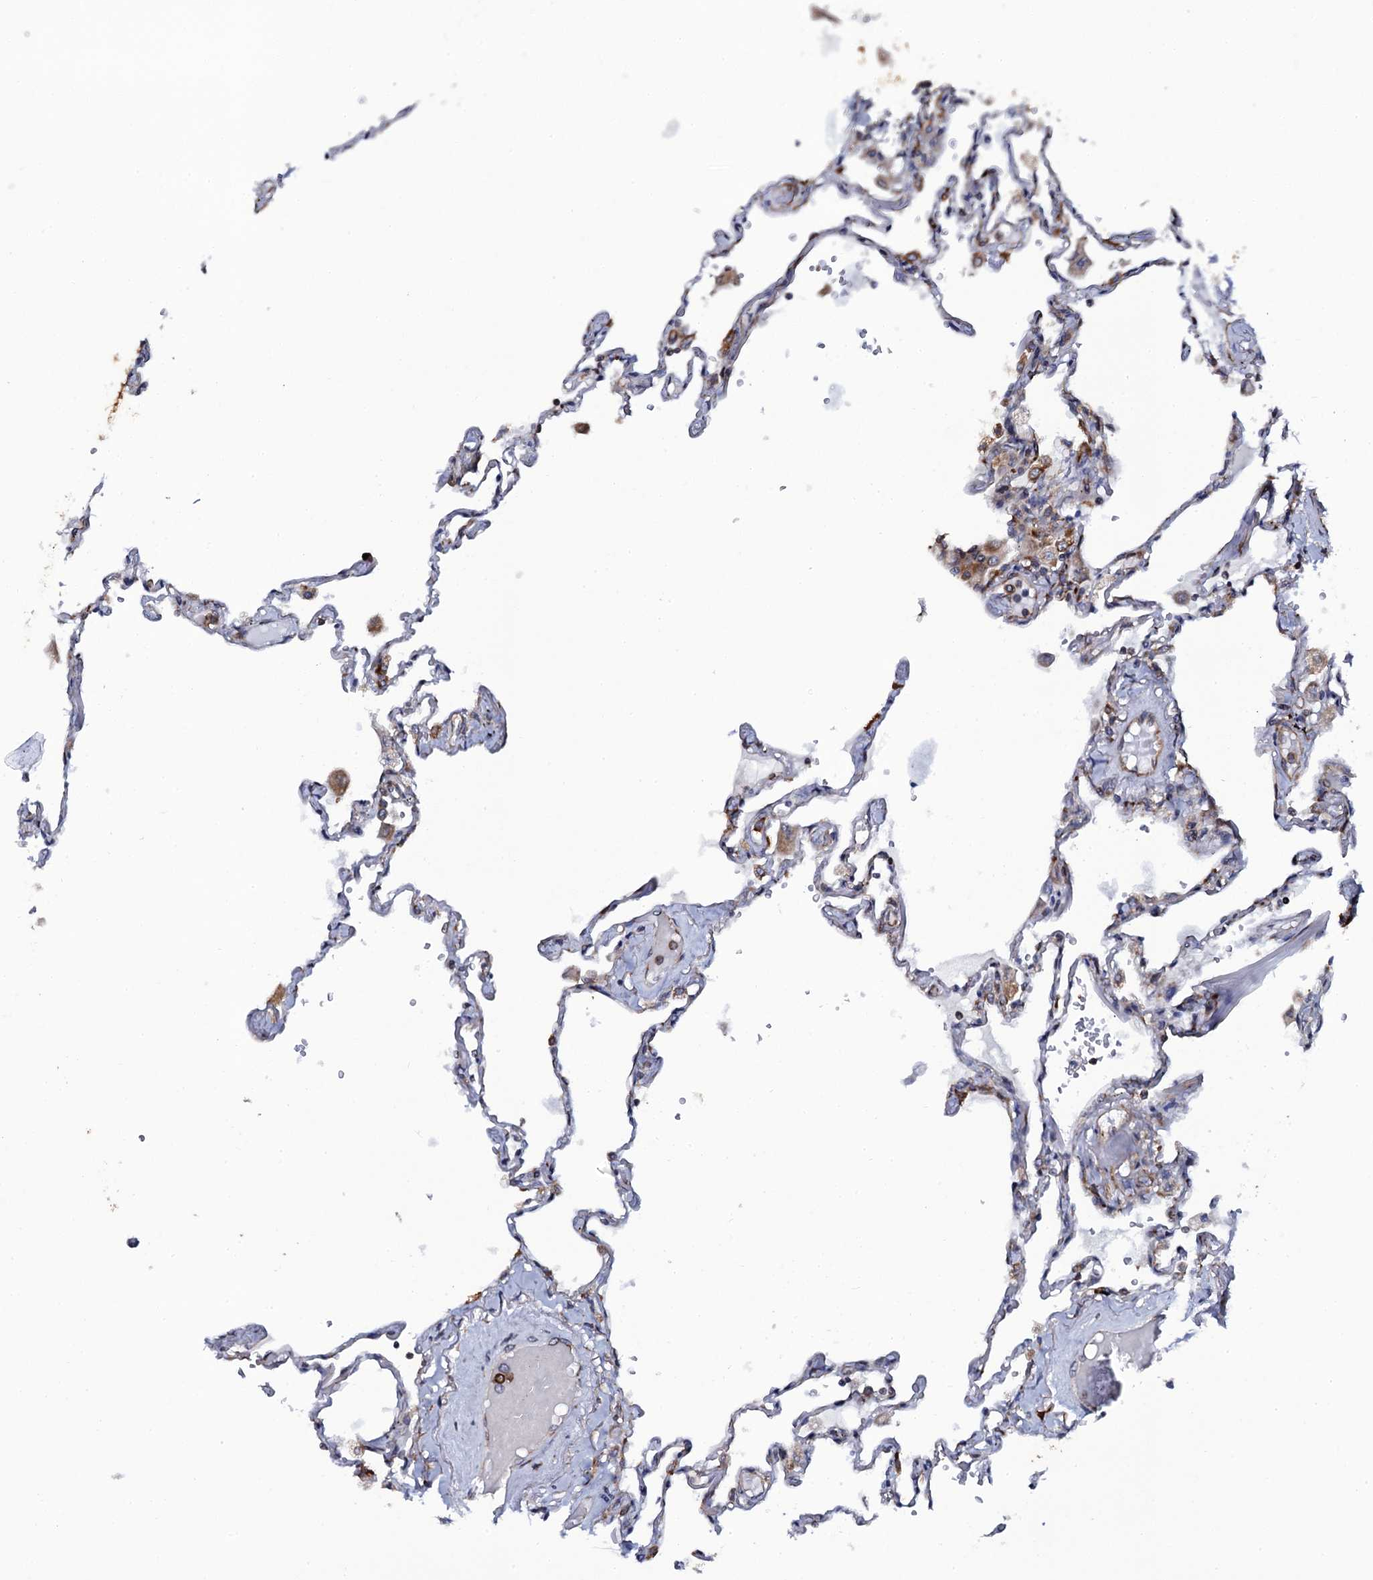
{"staining": {"intensity": "moderate", "quantity": "<25%", "location": "cytoplasmic/membranous"}, "tissue": "lung", "cell_type": "Alveolar cells", "image_type": "normal", "snomed": [{"axis": "morphology", "description": "Normal tissue, NOS"}, {"axis": "topography", "description": "Lung"}], "caption": "IHC image of unremarkable lung: human lung stained using immunohistochemistry exhibits low levels of moderate protein expression localized specifically in the cytoplasmic/membranous of alveolar cells, appearing as a cytoplasmic/membranous brown color.", "gene": "SPTY2D1", "patient": {"sex": "female", "age": 67}}